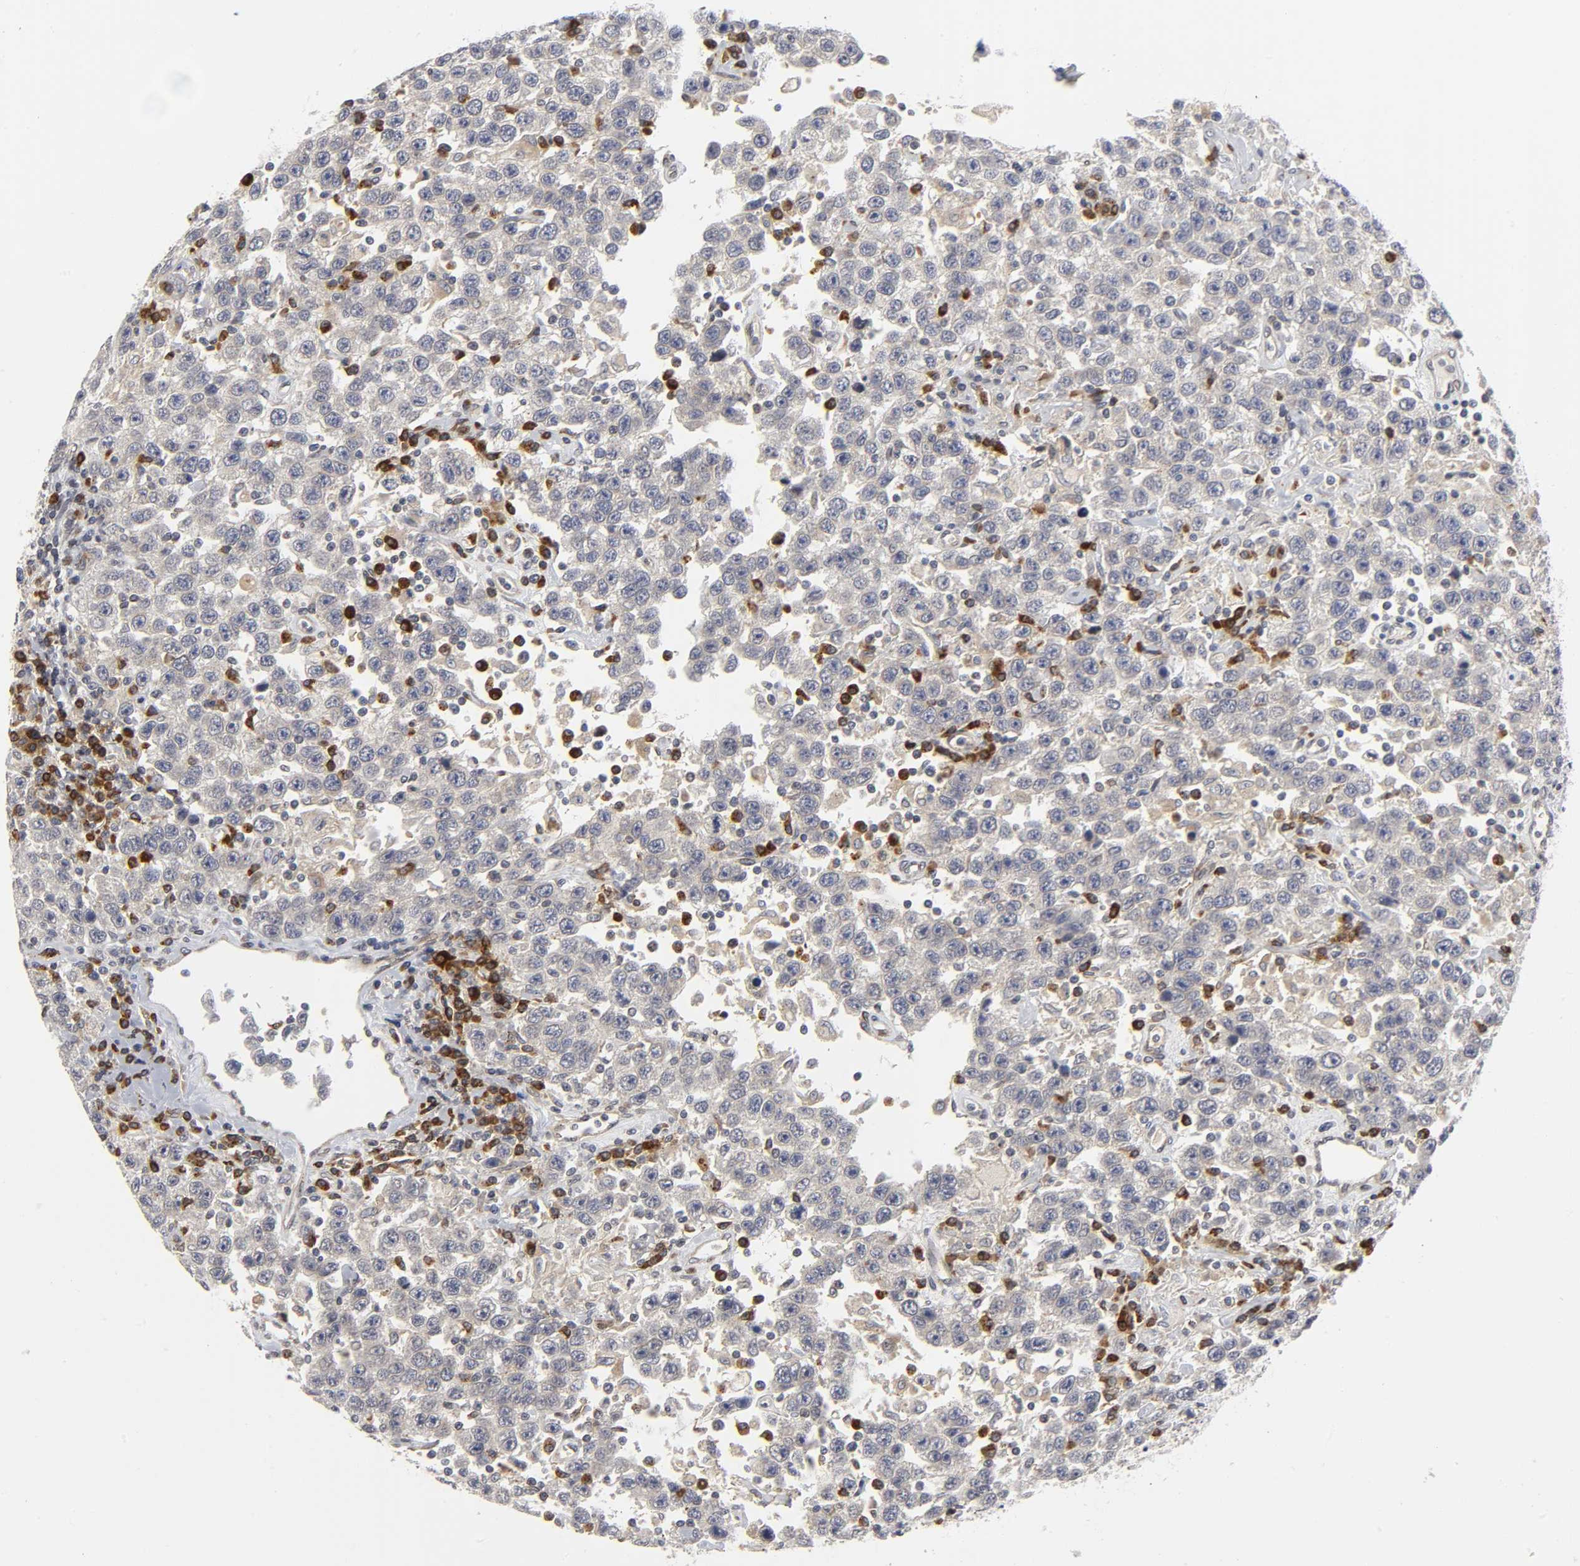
{"staining": {"intensity": "weak", "quantity": "<25%", "location": "cytoplasmic/membranous"}, "tissue": "testis cancer", "cell_type": "Tumor cells", "image_type": "cancer", "snomed": [{"axis": "morphology", "description": "Seminoma, NOS"}, {"axis": "topography", "description": "Testis"}], "caption": "This is an IHC photomicrograph of human testis seminoma. There is no staining in tumor cells.", "gene": "ASB6", "patient": {"sex": "male", "age": 41}}